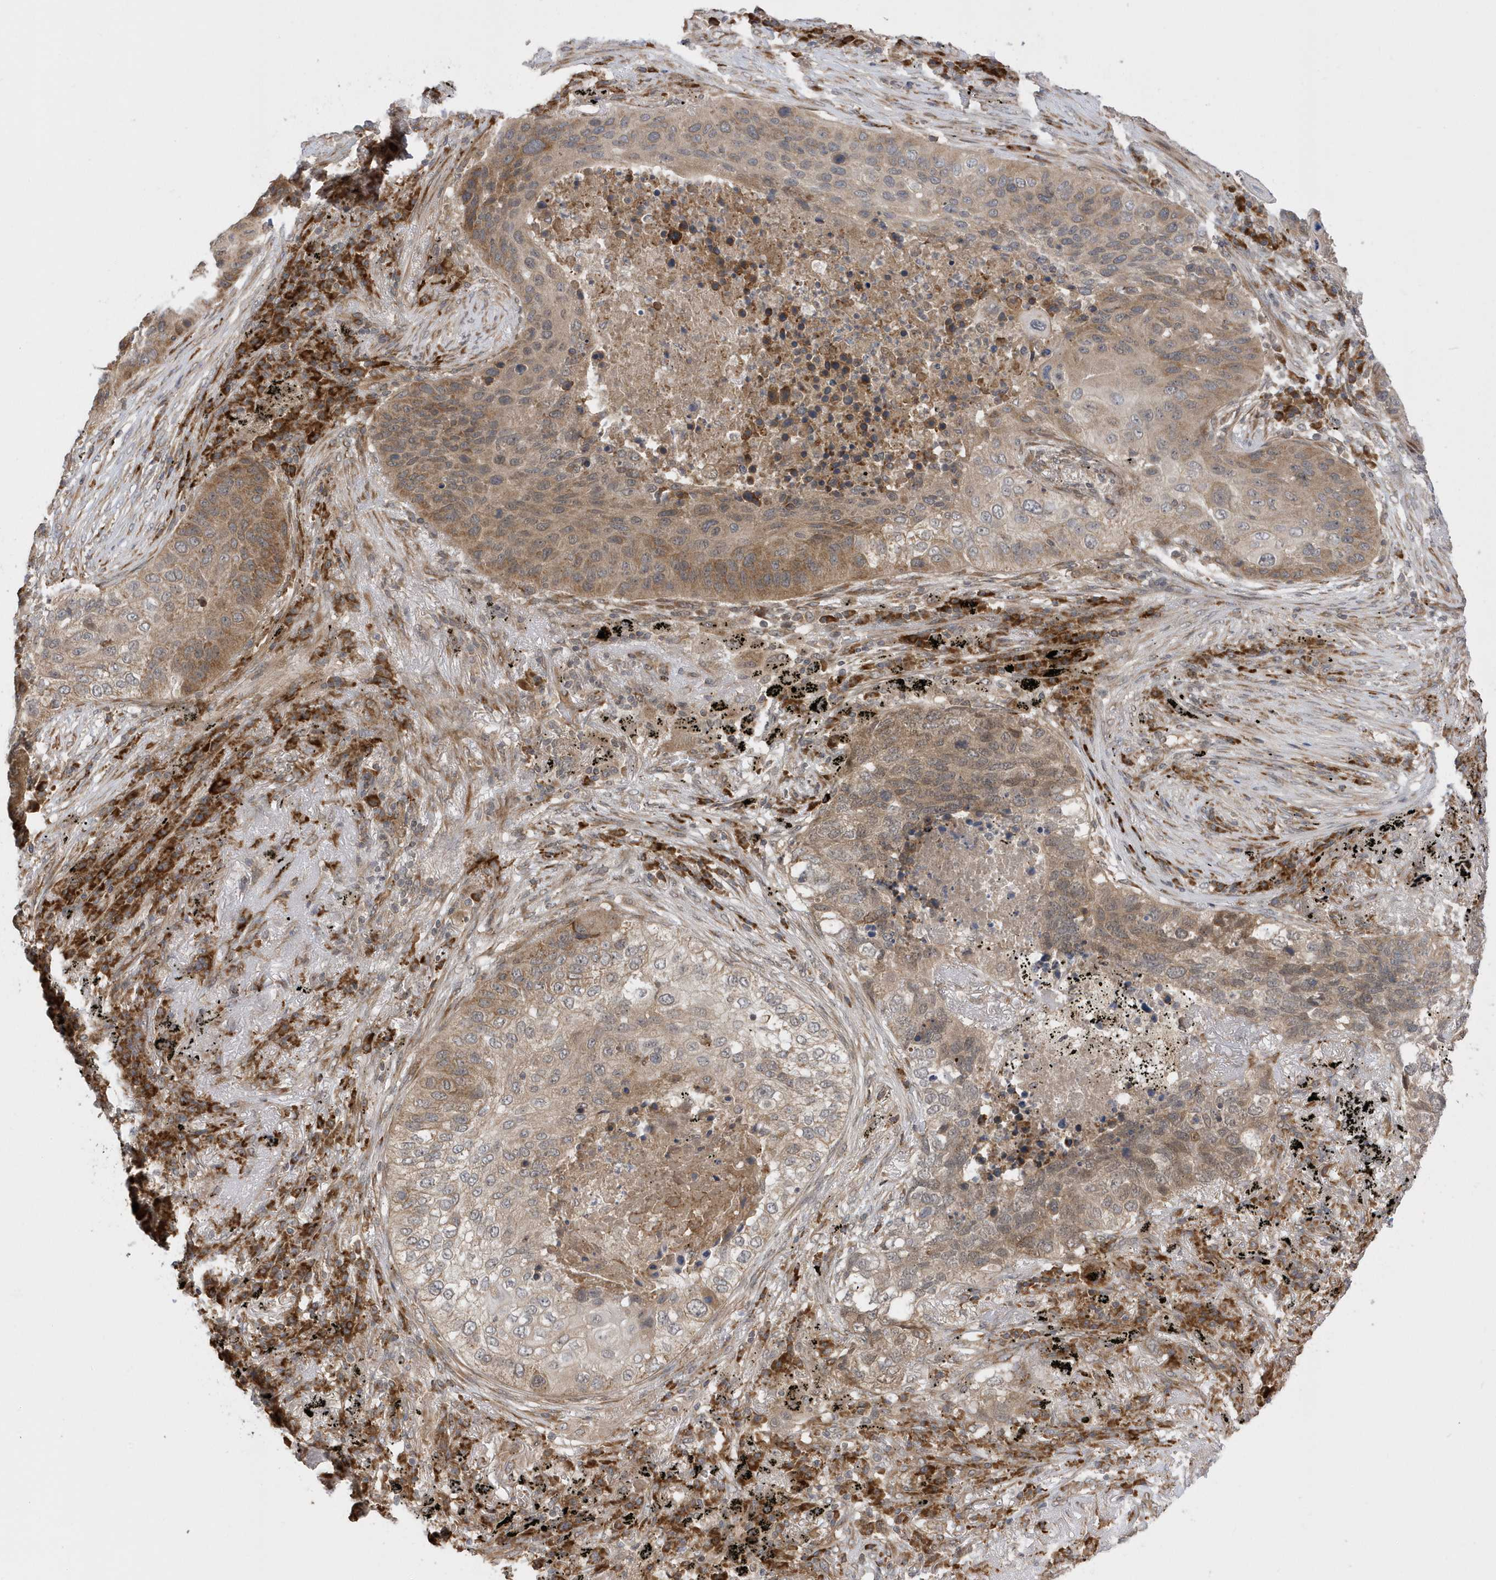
{"staining": {"intensity": "moderate", "quantity": "25%-75%", "location": "cytoplasmic/membranous"}, "tissue": "lung cancer", "cell_type": "Tumor cells", "image_type": "cancer", "snomed": [{"axis": "morphology", "description": "Squamous cell carcinoma, NOS"}, {"axis": "topography", "description": "Lung"}], "caption": "Human lung cancer stained for a protein (brown) shows moderate cytoplasmic/membranous positive expression in approximately 25%-75% of tumor cells.", "gene": "METTL21A", "patient": {"sex": "female", "age": 63}}